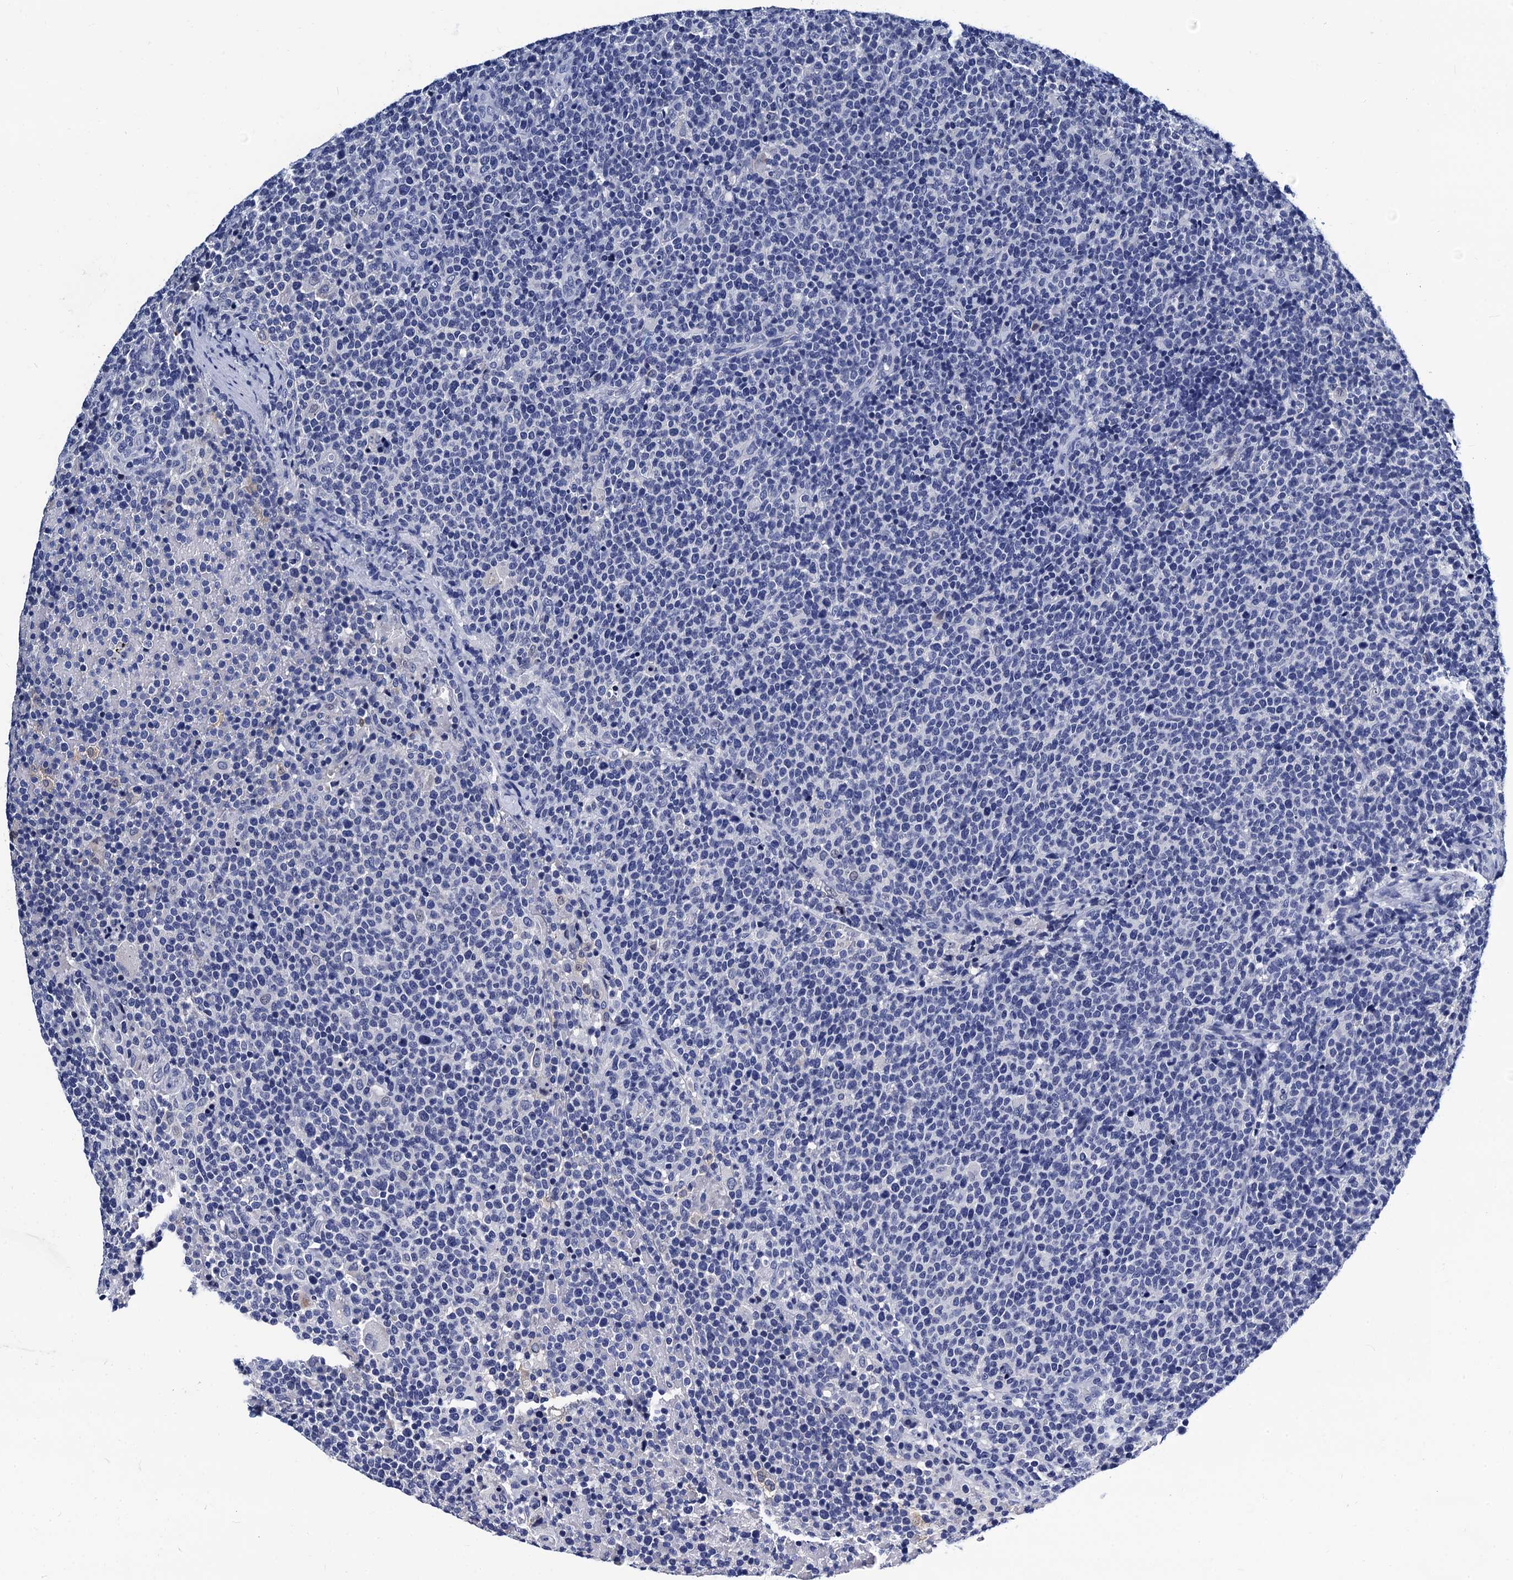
{"staining": {"intensity": "negative", "quantity": "none", "location": "none"}, "tissue": "lymphoma", "cell_type": "Tumor cells", "image_type": "cancer", "snomed": [{"axis": "morphology", "description": "Malignant lymphoma, non-Hodgkin's type, High grade"}, {"axis": "topography", "description": "Lymph node"}], "caption": "This is an IHC histopathology image of human lymphoma. There is no staining in tumor cells.", "gene": "LRRC30", "patient": {"sex": "male", "age": 61}}